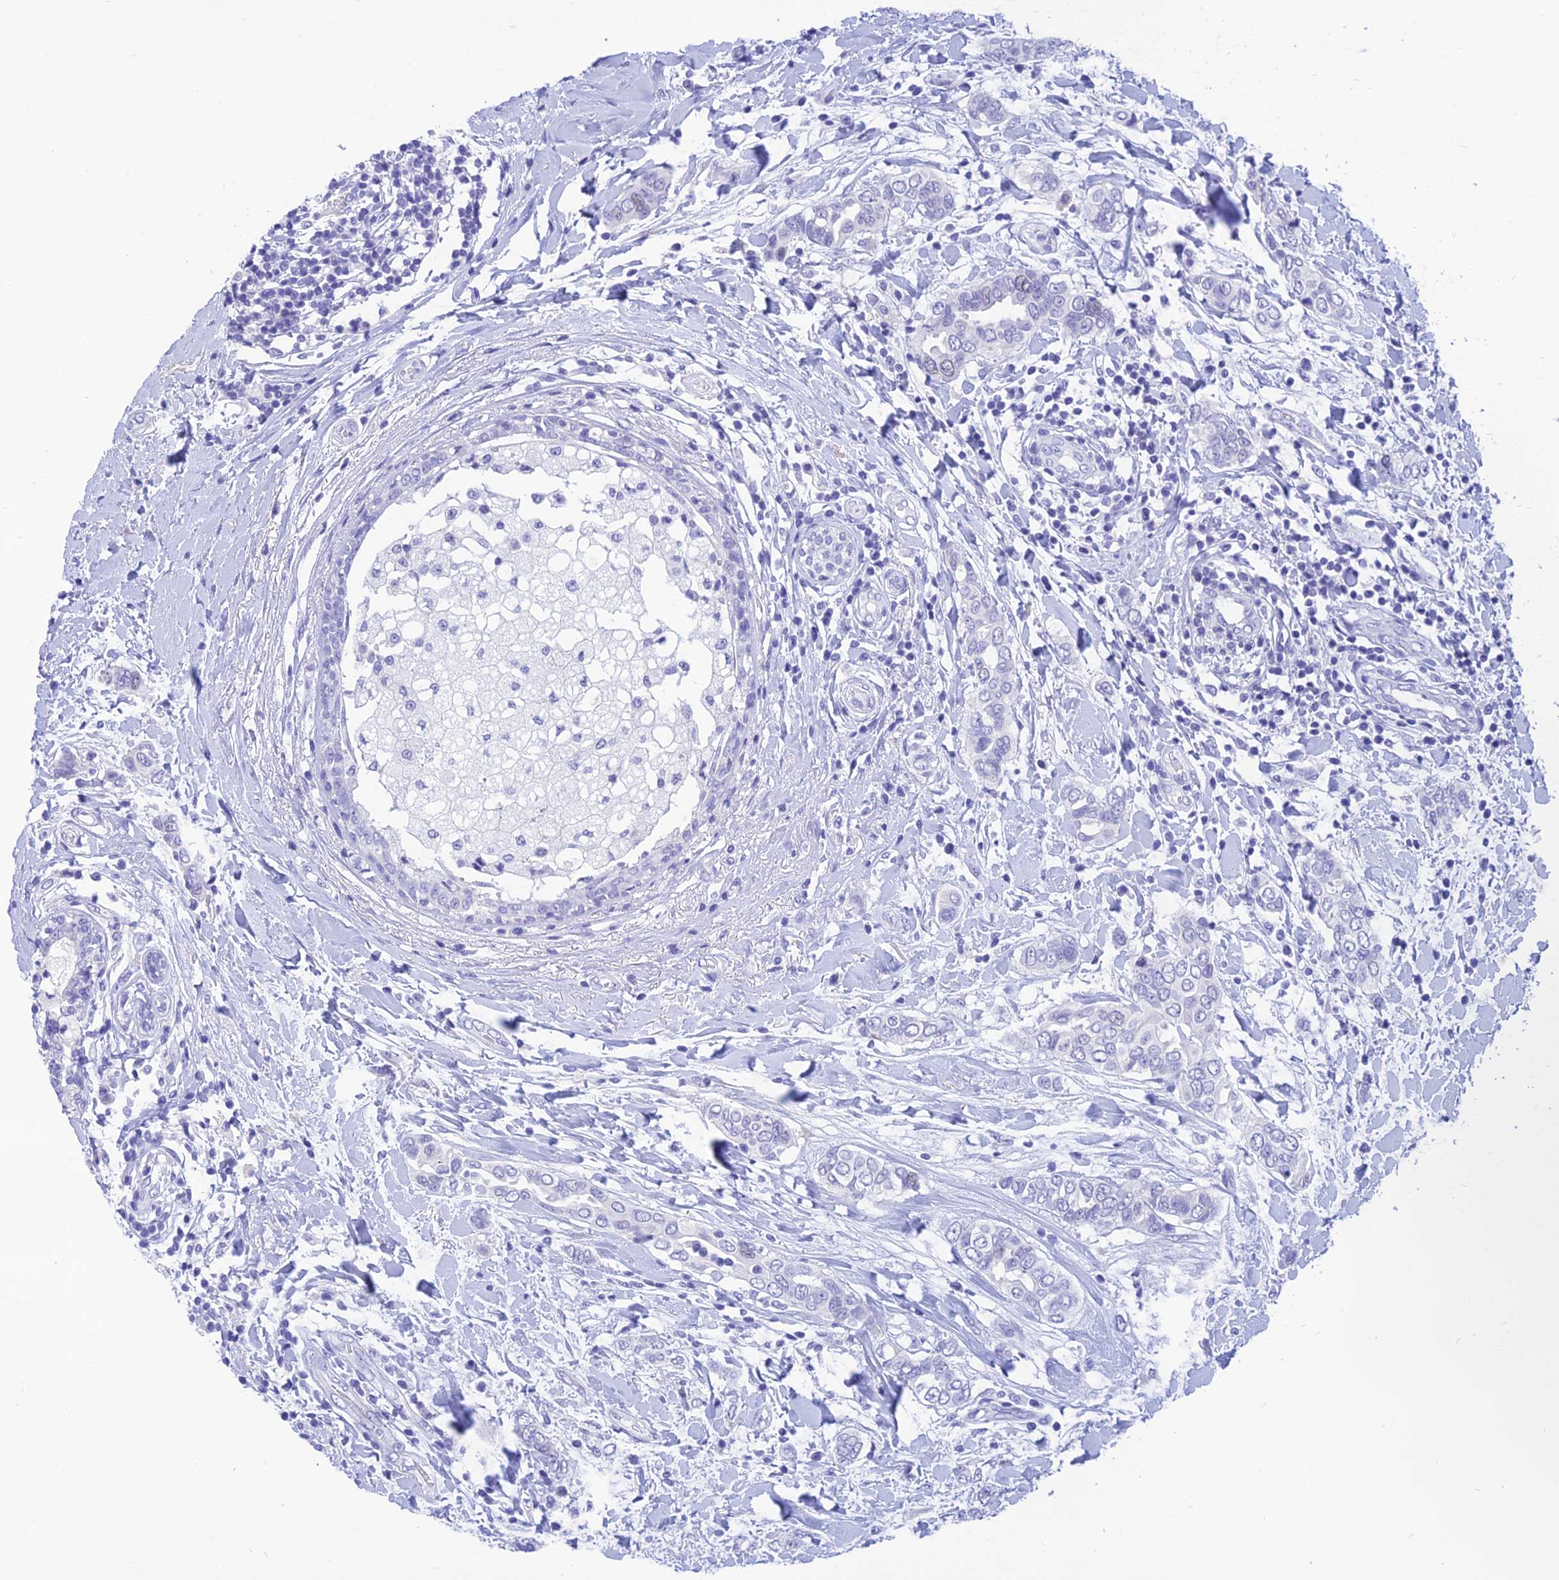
{"staining": {"intensity": "negative", "quantity": "none", "location": "none"}, "tissue": "breast cancer", "cell_type": "Tumor cells", "image_type": "cancer", "snomed": [{"axis": "morphology", "description": "Lobular carcinoma"}, {"axis": "topography", "description": "Breast"}], "caption": "Breast cancer (lobular carcinoma) stained for a protein using immunohistochemistry demonstrates no expression tumor cells.", "gene": "KDELR3", "patient": {"sex": "female", "age": 51}}